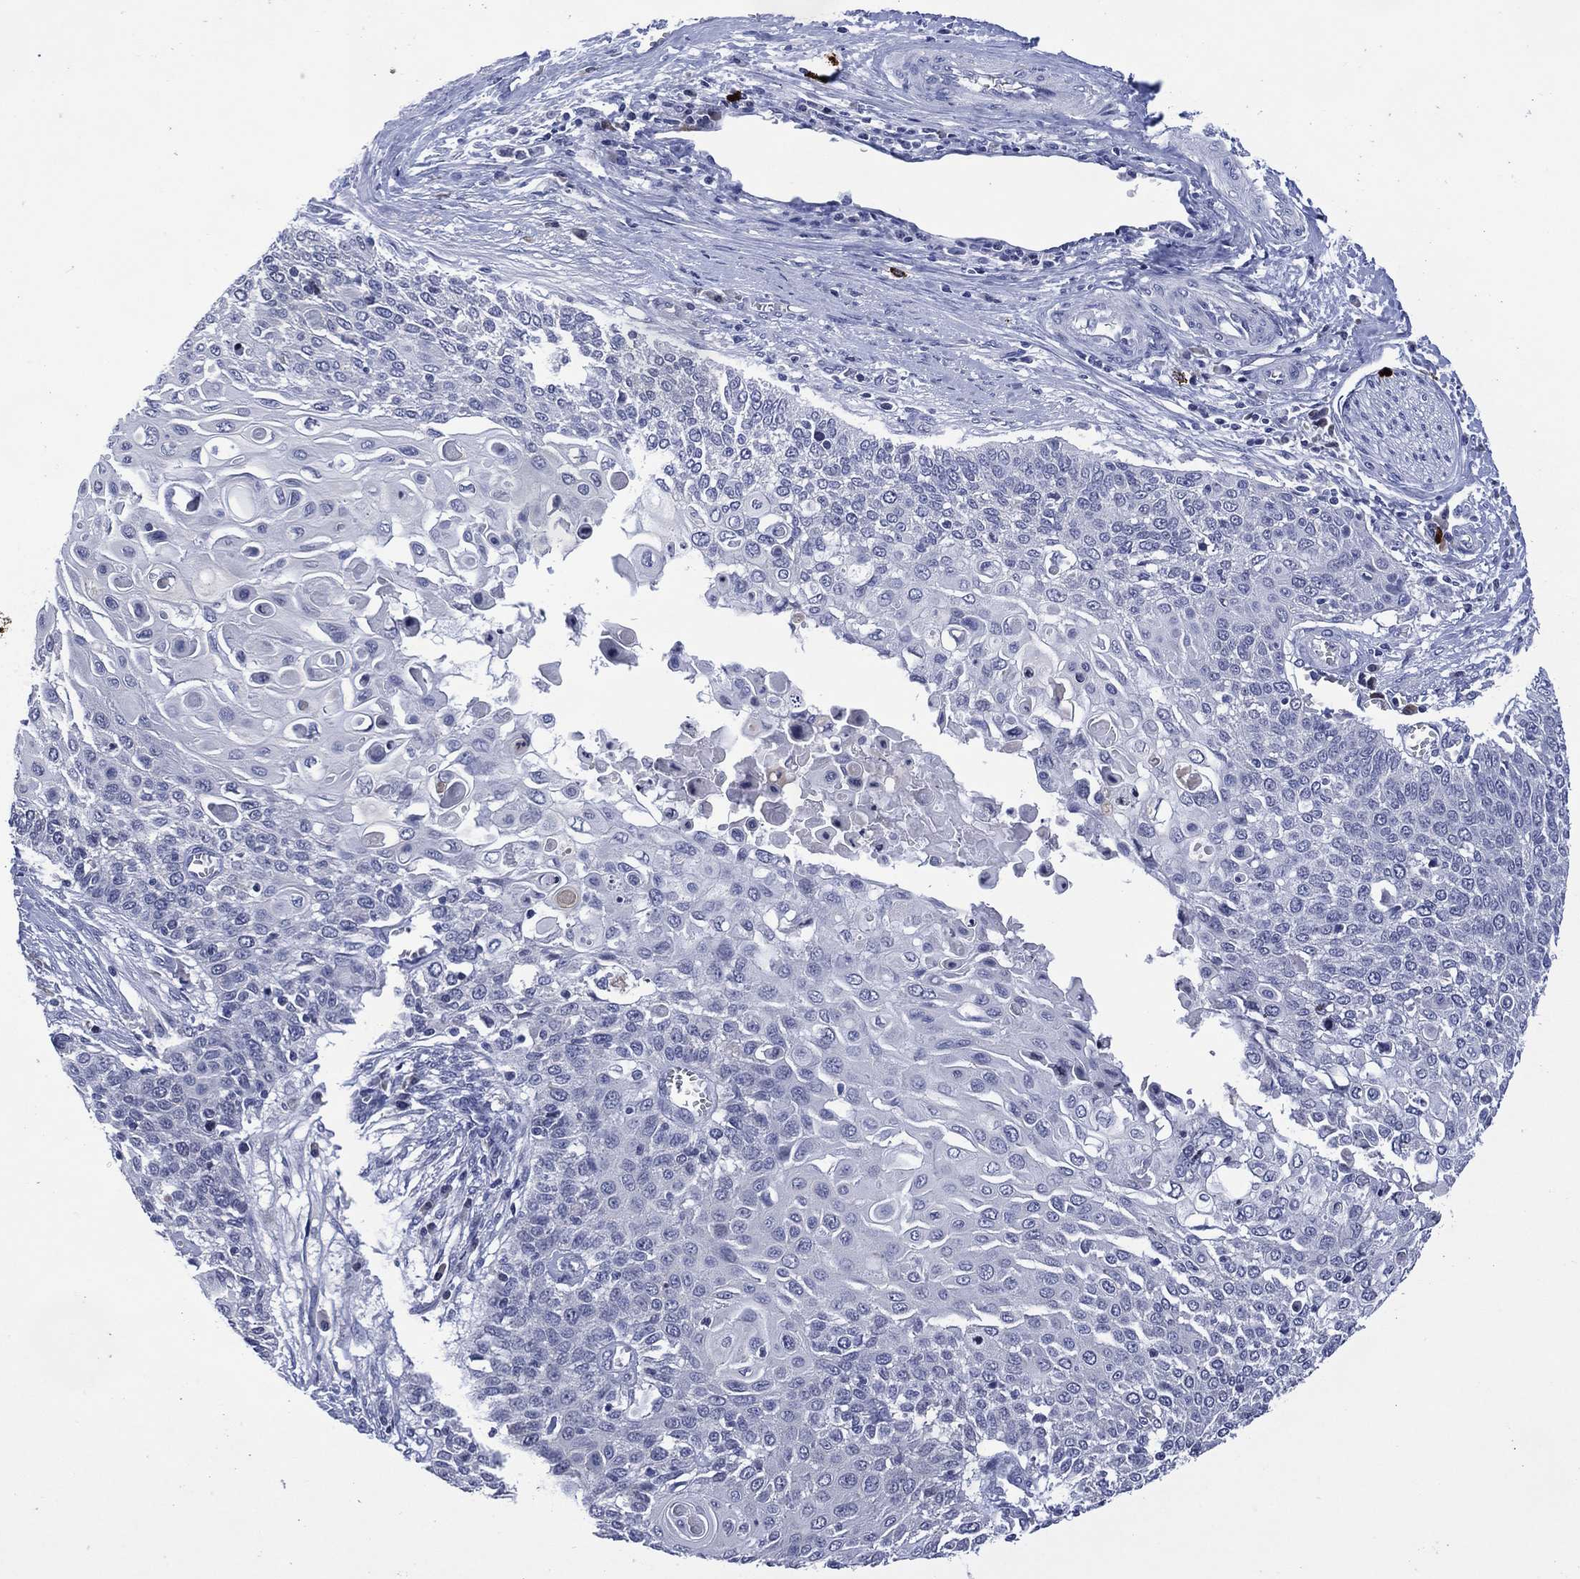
{"staining": {"intensity": "negative", "quantity": "none", "location": "none"}, "tissue": "cervical cancer", "cell_type": "Tumor cells", "image_type": "cancer", "snomed": [{"axis": "morphology", "description": "Squamous cell carcinoma, NOS"}, {"axis": "topography", "description": "Cervix"}], "caption": "A high-resolution image shows immunohistochemistry staining of cervical squamous cell carcinoma, which reveals no significant staining in tumor cells.", "gene": "USP26", "patient": {"sex": "female", "age": 39}}